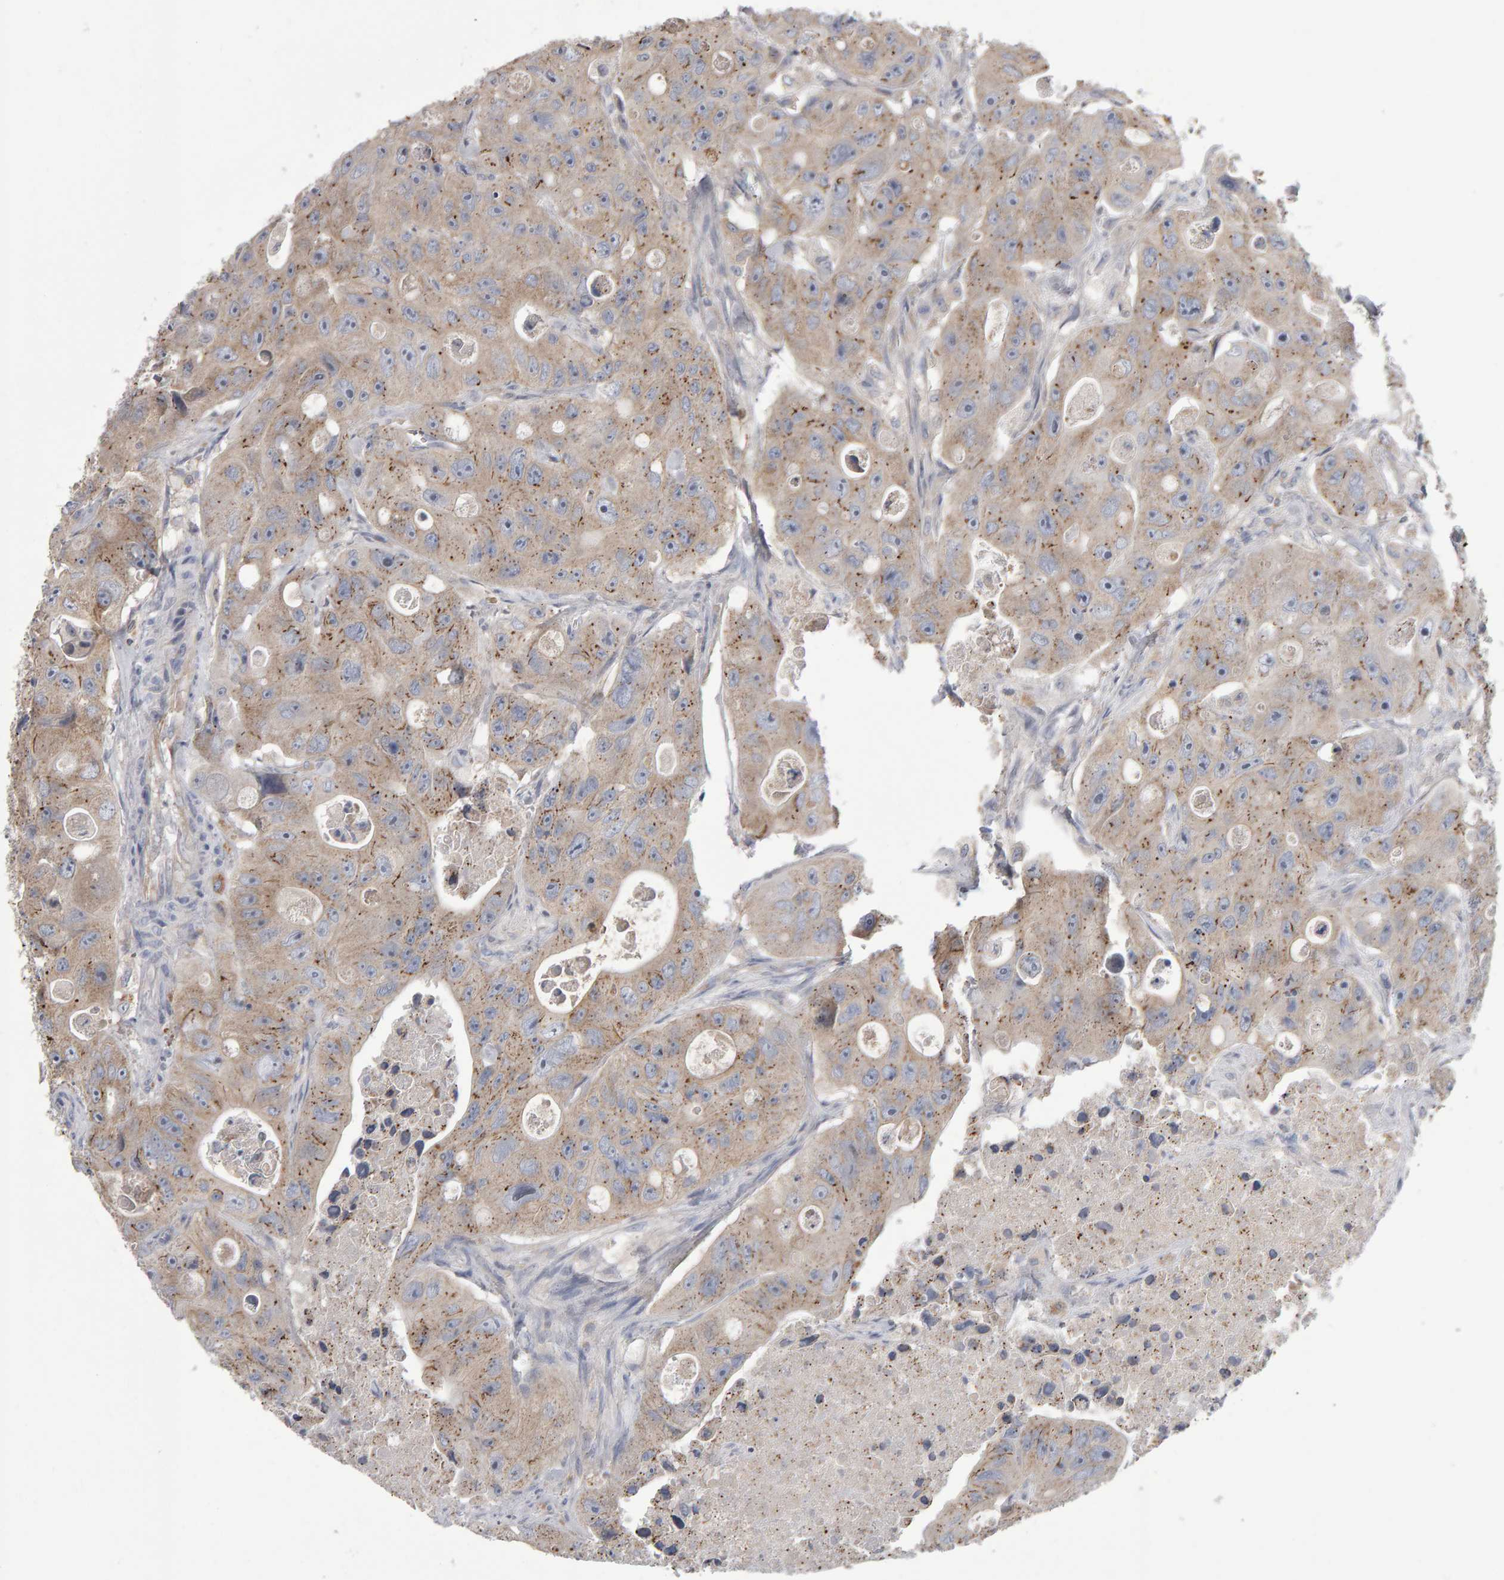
{"staining": {"intensity": "weak", "quantity": ">75%", "location": "cytoplasmic/membranous"}, "tissue": "colorectal cancer", "cell_type": "Tumor cells", "image_type": "cancer", "snomed": [{"axis": "morphology", "description": "Adenocarcinoma, NOS"}, {"axis": "topography", "description": "Colon"}], "caption": "A histopathology image showing weak cytoplasmic/membranous expression in approximately >75% of tumor cells in colorectal adenocarcinoma, as visualized by brown immunohistochemical staining.", "gene": "PGS1", "patient": {"sex": "female", "age": 46}}